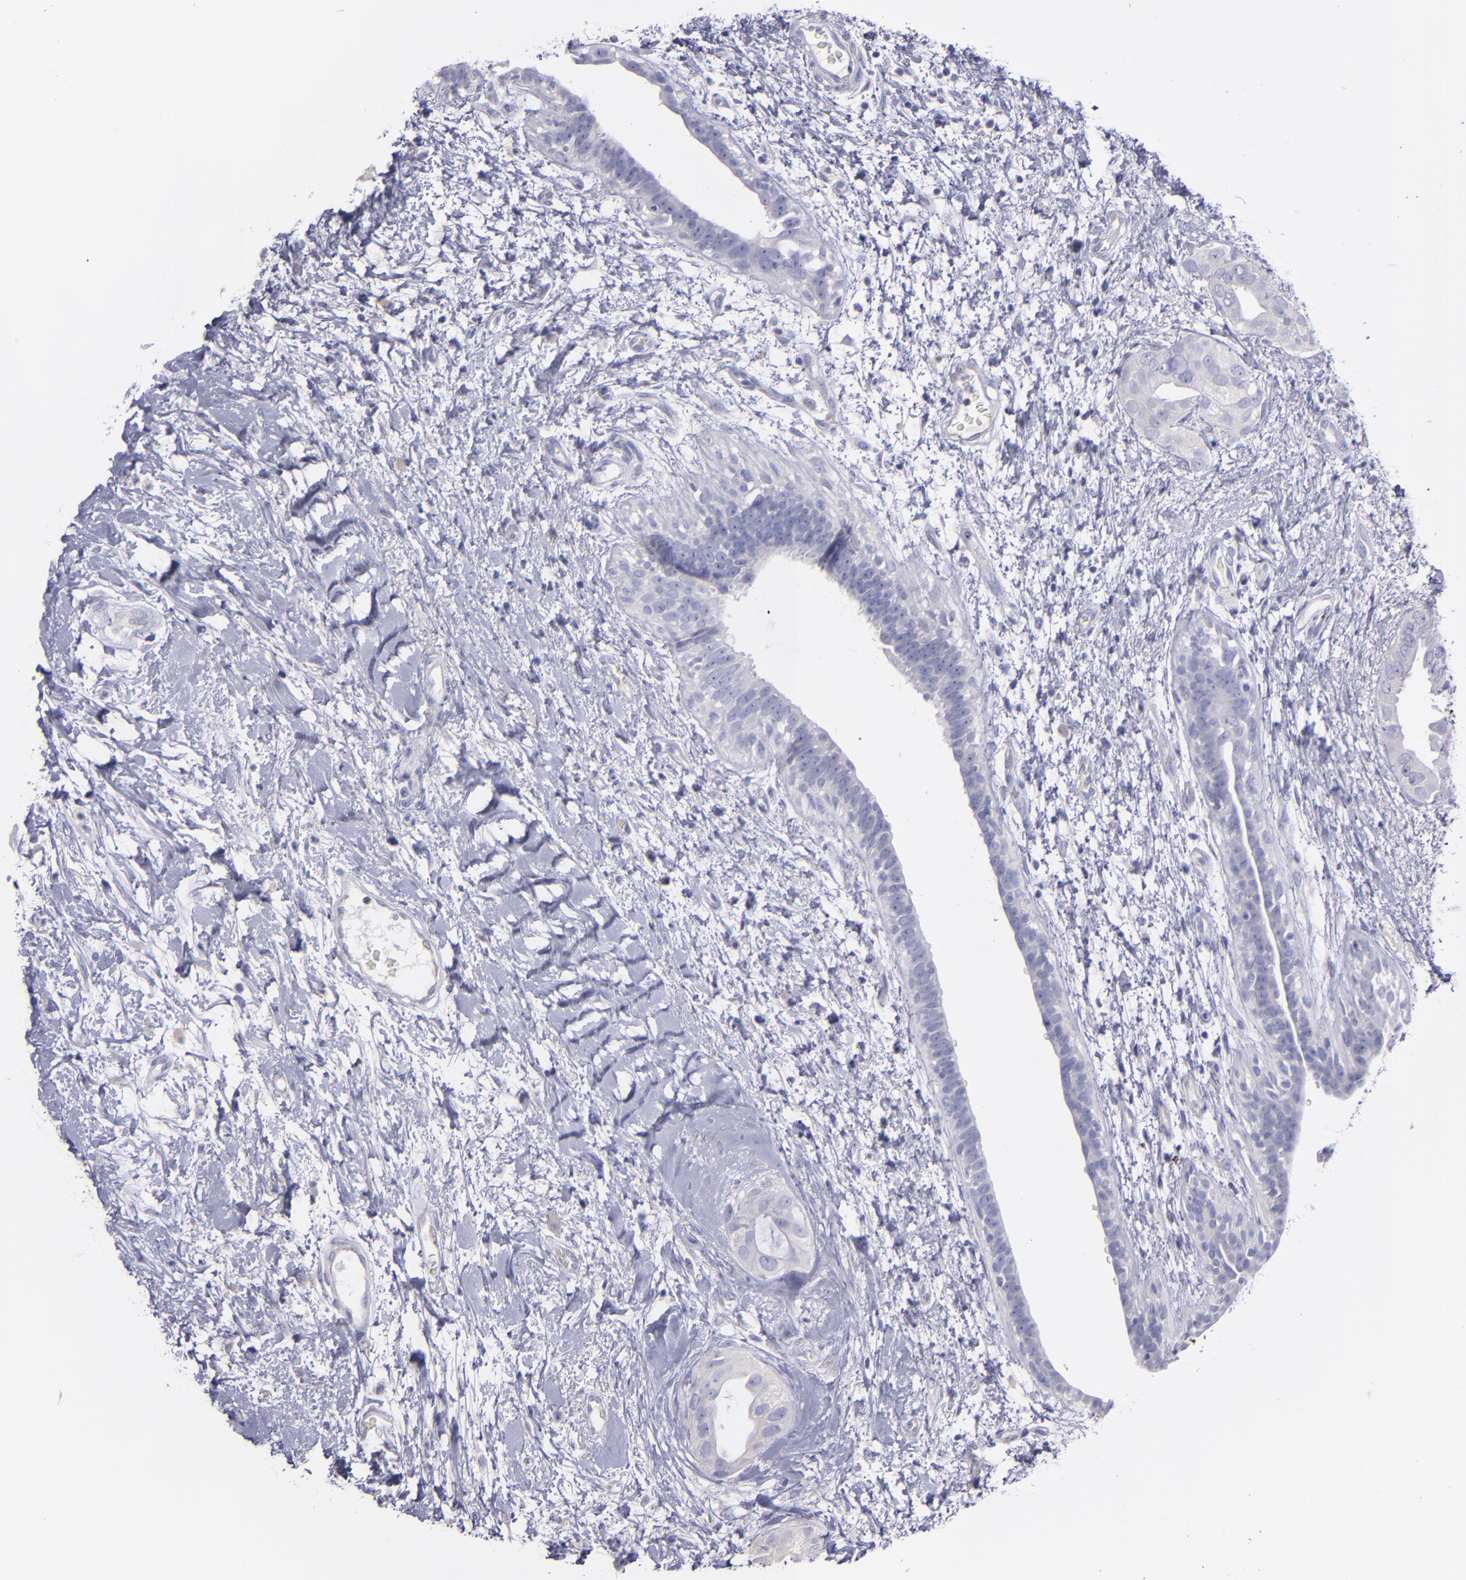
{"staining": {"intensity": "negative", "quantity": "none", "location": "none"}, "tissue": "breast cancer", "cell_type": "Tumor cells", "image_type": "cancer", "snomed": [{"axis": "morphology", "description": "Duct carcinoma"}, {"axis": "topography", "description": "Breast"}], "caption": "Human breast intraductal carcinoma stained for a protein using immunohistochemistry displays no positivity in tumor cells.", "gene": "SNAP25", "patient": {"sex": "female", "age": 40}}